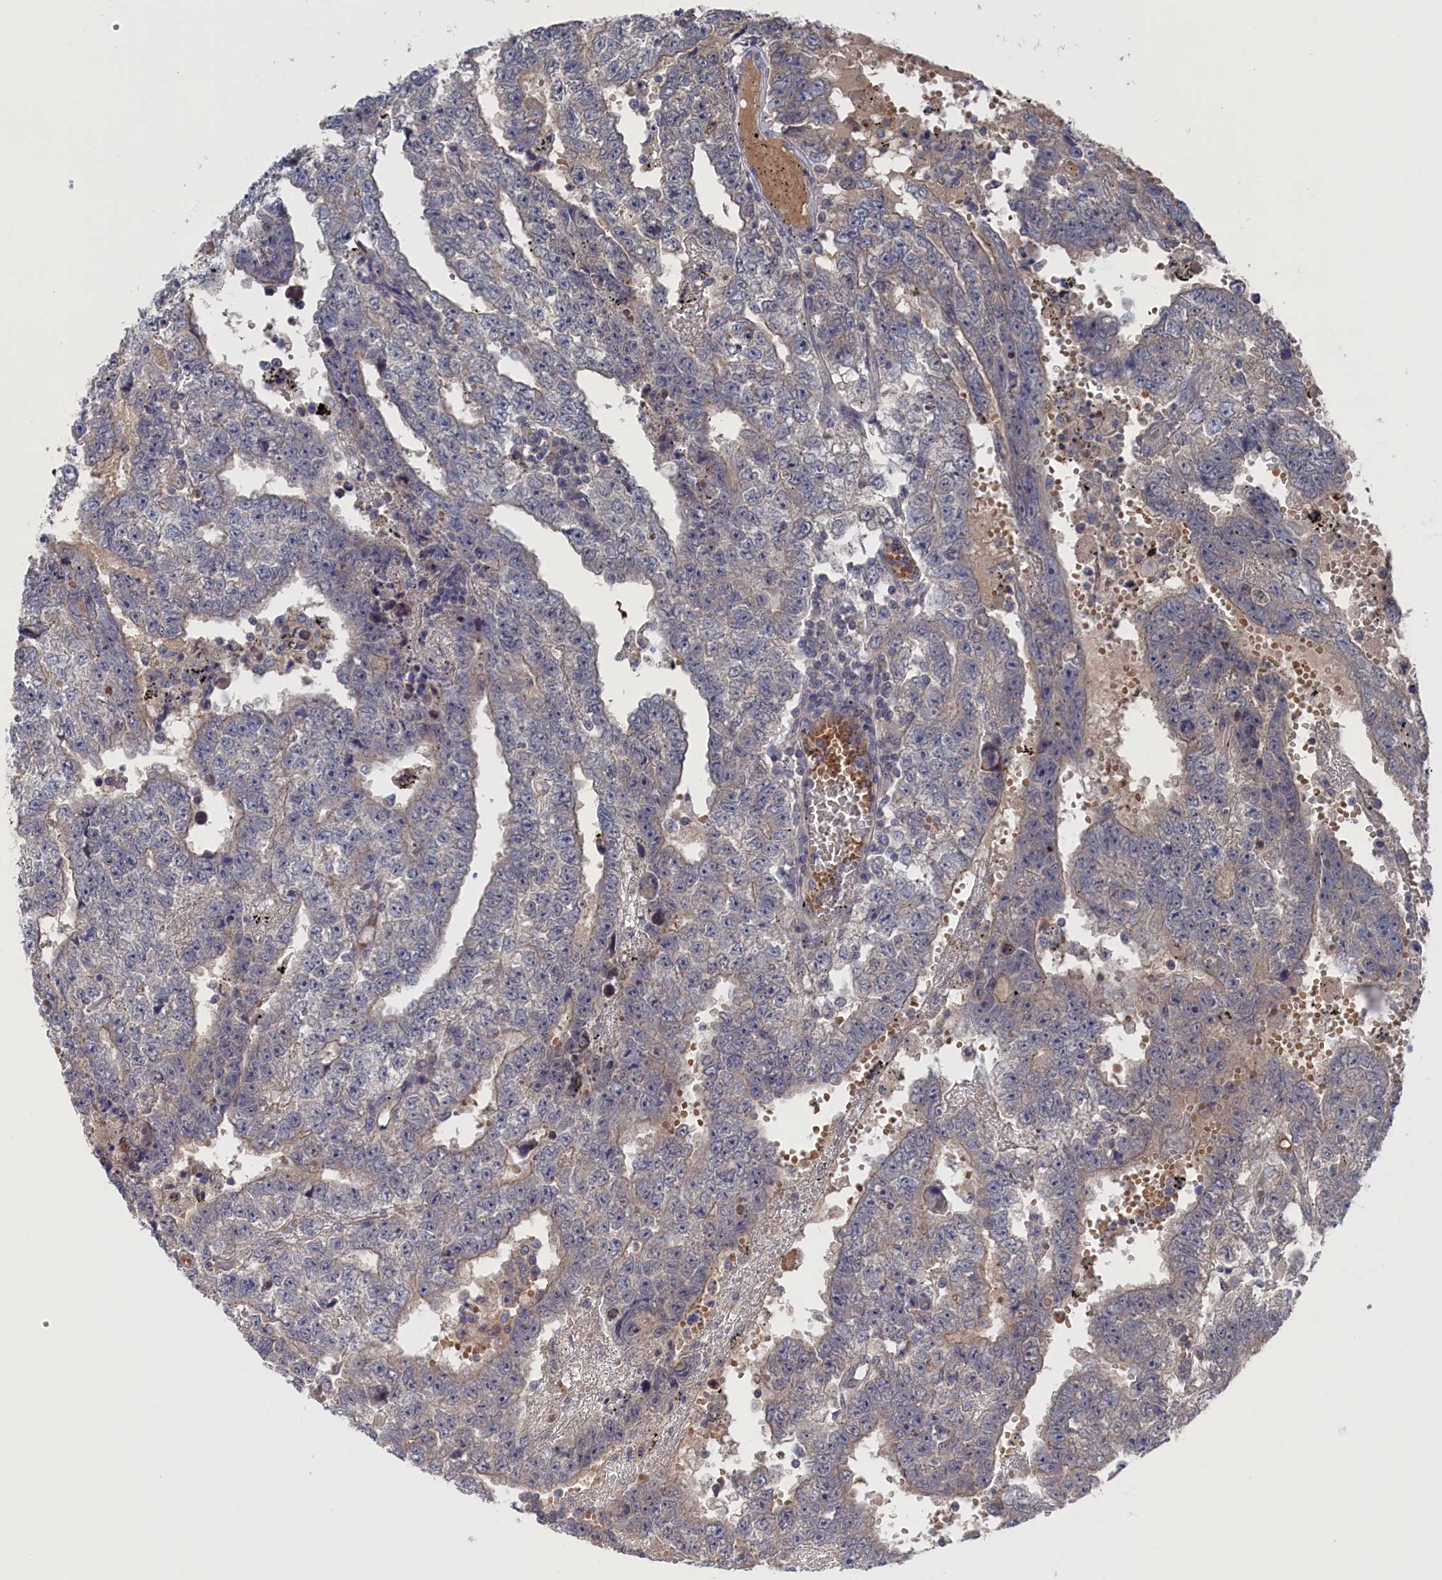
{"staining": {"intensity": "negative", "quantity": "none", "location": "none"}, "tissue": "testis cancer", "cell_type": "Tumor cells", "image_type": "cancer", "snomed": [{"axis": "morphology", "description": "Carcinoma, Embryonal, NOS"}, {"axis": "topography", "description": "Testis"}], "caption": "Immunohistochemistry (IHC) image of neoplastic tissue: testis cancer stained with DAB (3,3'-diaminobenzidine) demonstrates no significant protein staining in tumor cells. Nuclei are stained in blue.", "gene": "NUTF2", "patient": {"sex": "male", "age": 25}}